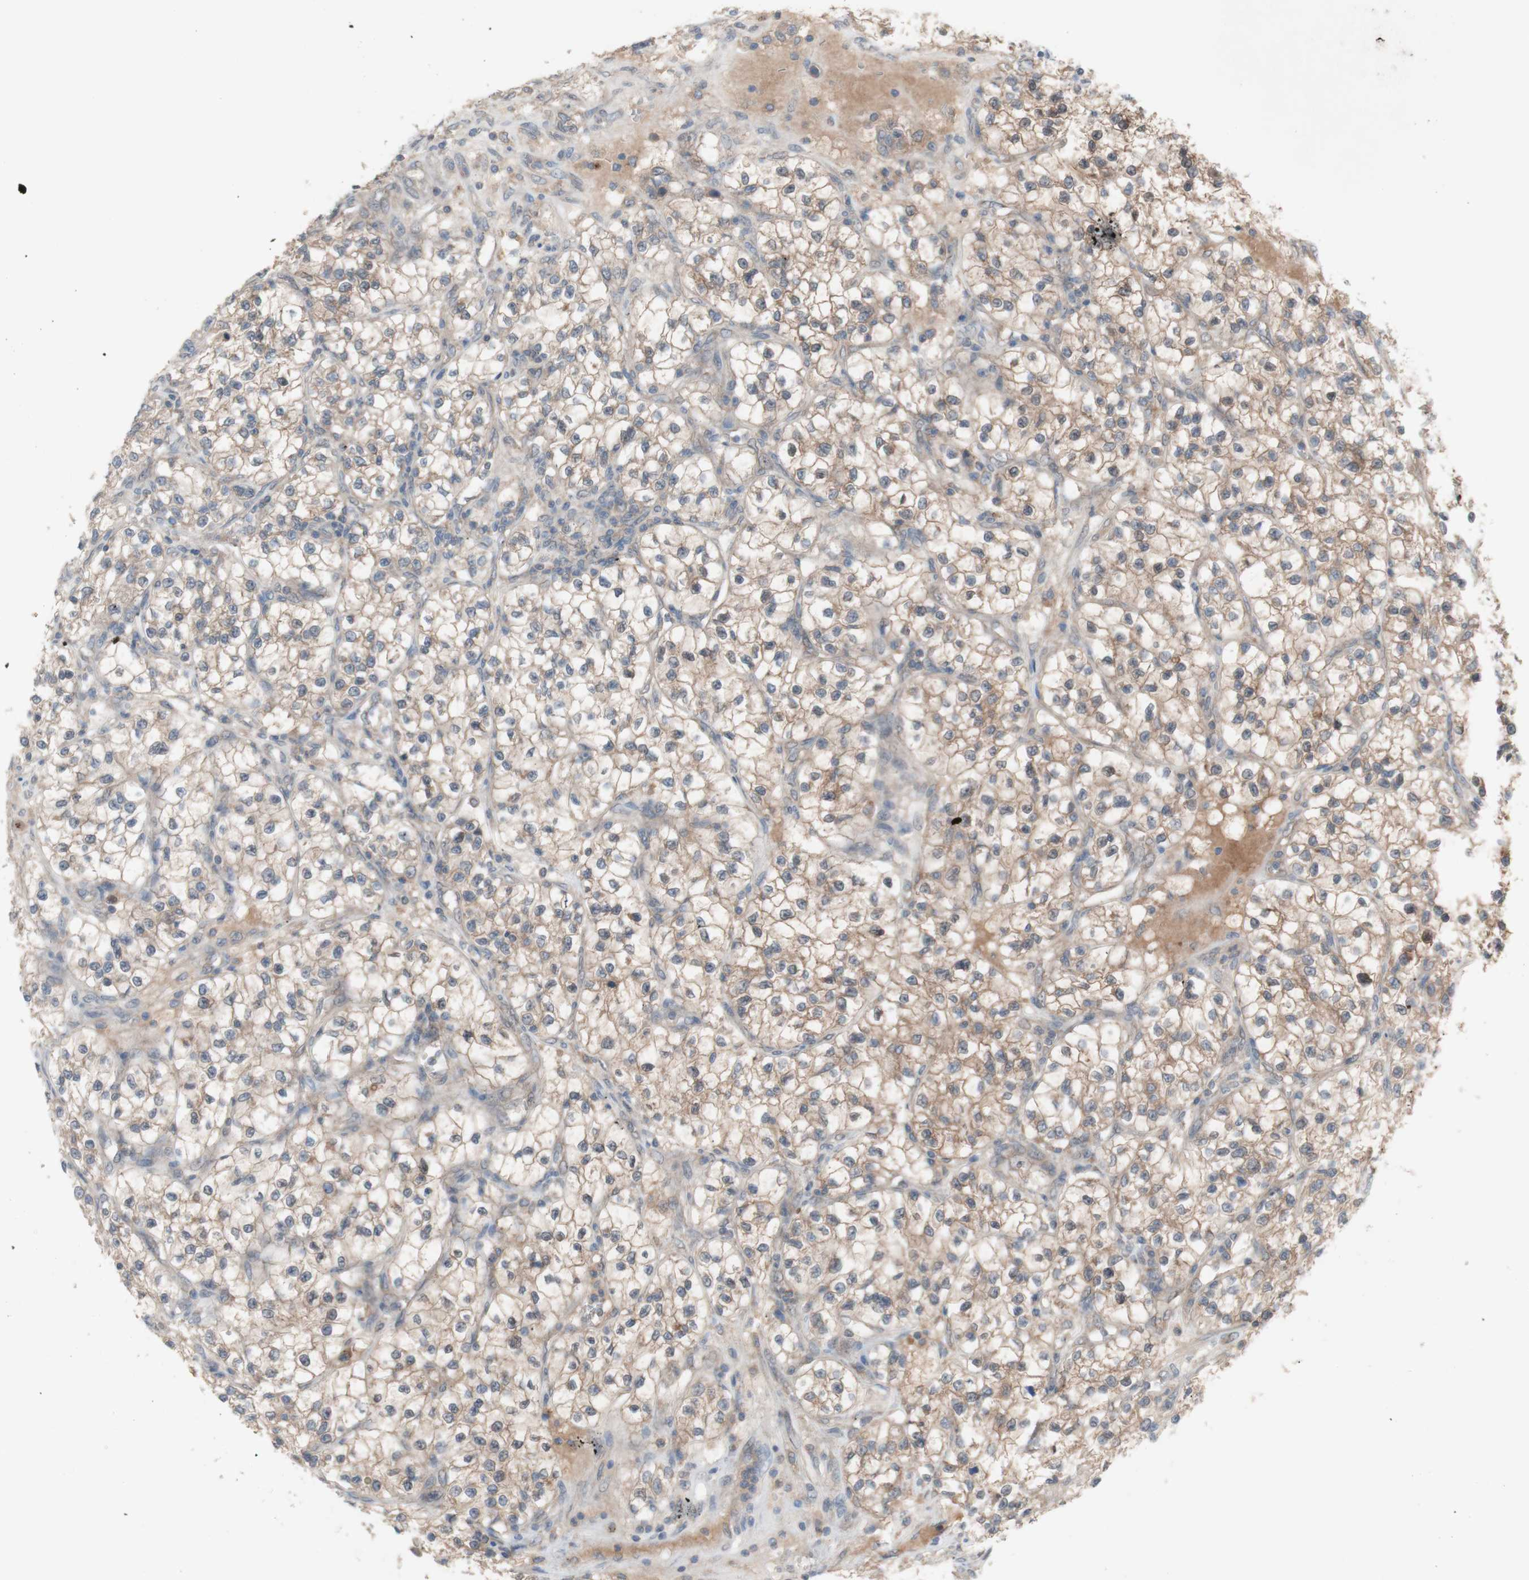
{"staining": {"intensity": "moderate", "quantity": ">75%", "location": "cytoplasmic/membranous"}, "tissue": "renal cancer", "cell_type": "Tumor cells", "image_type": "cancer", "snomed": [{"axis": "morphology", "description": "Adenocarcinoma, NOS"}, {"axis": "topography", "description": "Kidney"}], "caption": "Adenocarcinoma (renal) was stained to show a protein in brown. There is medium levels of moderate cytoplasmic/membranous staining in approximately >75% of tumor cells.", "gene": "PEX2", "patient": {"sex": "female", "age": 57}}